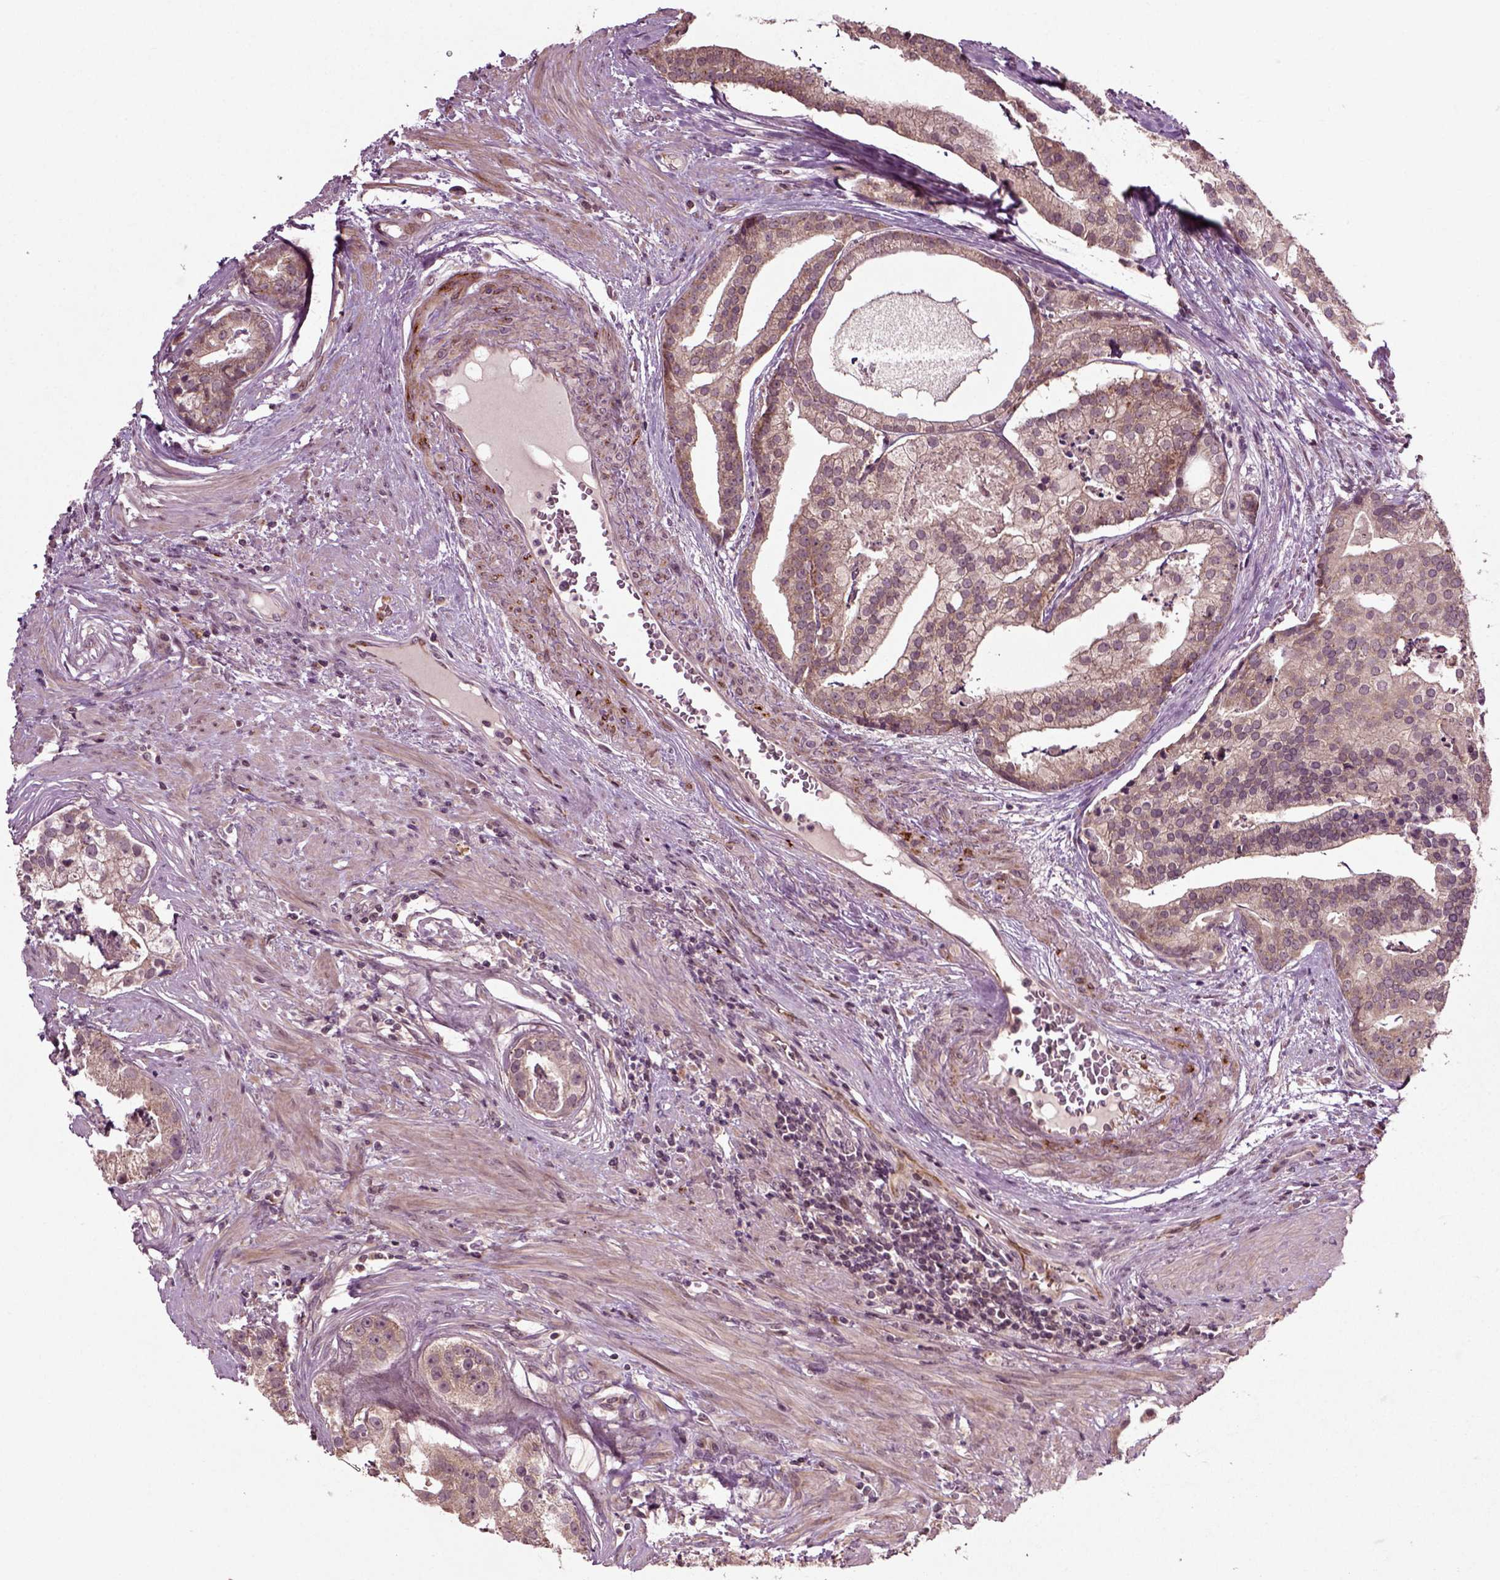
{"staining": {"intensity": "weak", "quantity": "25%-75%", "location": "cytoplasmic/membranous"}, "tissue": "prostate cancer", "cell_type": "Tumor cells", "image_type": "cancer", "snomed": [{"axis": "morphology", "description": "Adenocarcinoma, NOS"}, {"axis": "topography", "description": "Prostate and seminal vesicle, NOS"}, {"axis": "topography", "description": "Prostate"}], "caption": "High-power microscopy captured an IHC image of prostate adenocarcinoma, revealing weak cytoplasmic/membranous expression in about 25%-75% of tumor cells.", "gene": "PLCD3", "patient": {"sex": "male", "age": 44}}